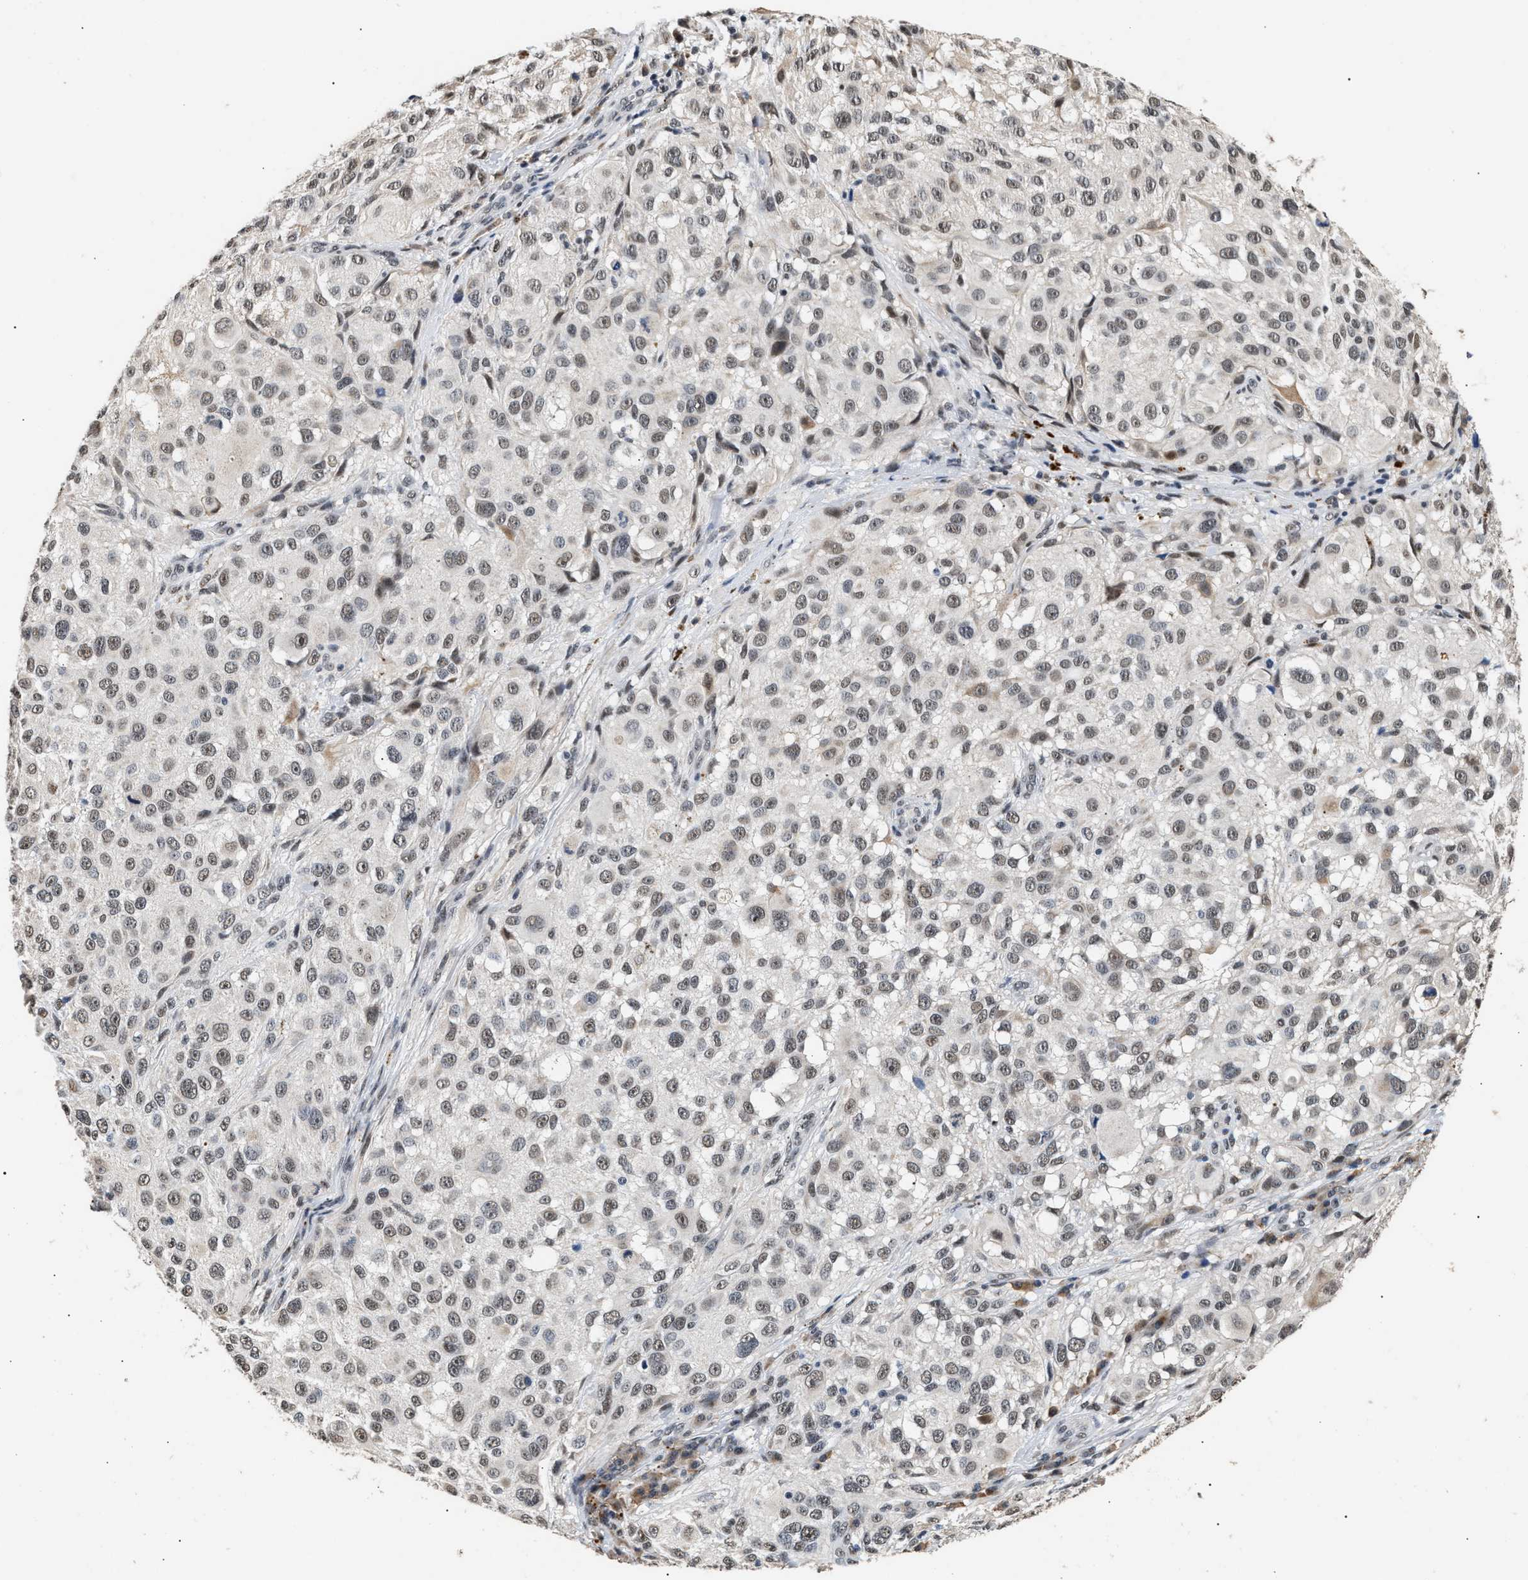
{"staining": {"intensity": "weak", "quantity": ">75%", "location": "nuclear"}, "tissue": "melanoma", "cell_type": "Tumor cells", "image_type": "cancer", "snomed": [{"axis": "morphology", "description": "Necrosis, NOS"}, {"axis": "morphology", "description": "Malignant melanoma, NOS"}, {"axis": "topography", "description": "Skin"}], "caption": "About >75% of tumor cells in malignant melanoma reveal weak nuclear protein staining as visualized by brown immunohistochemical staining.", "gene": "THOC1", "patient": {"sex": "female", "age": 87}}